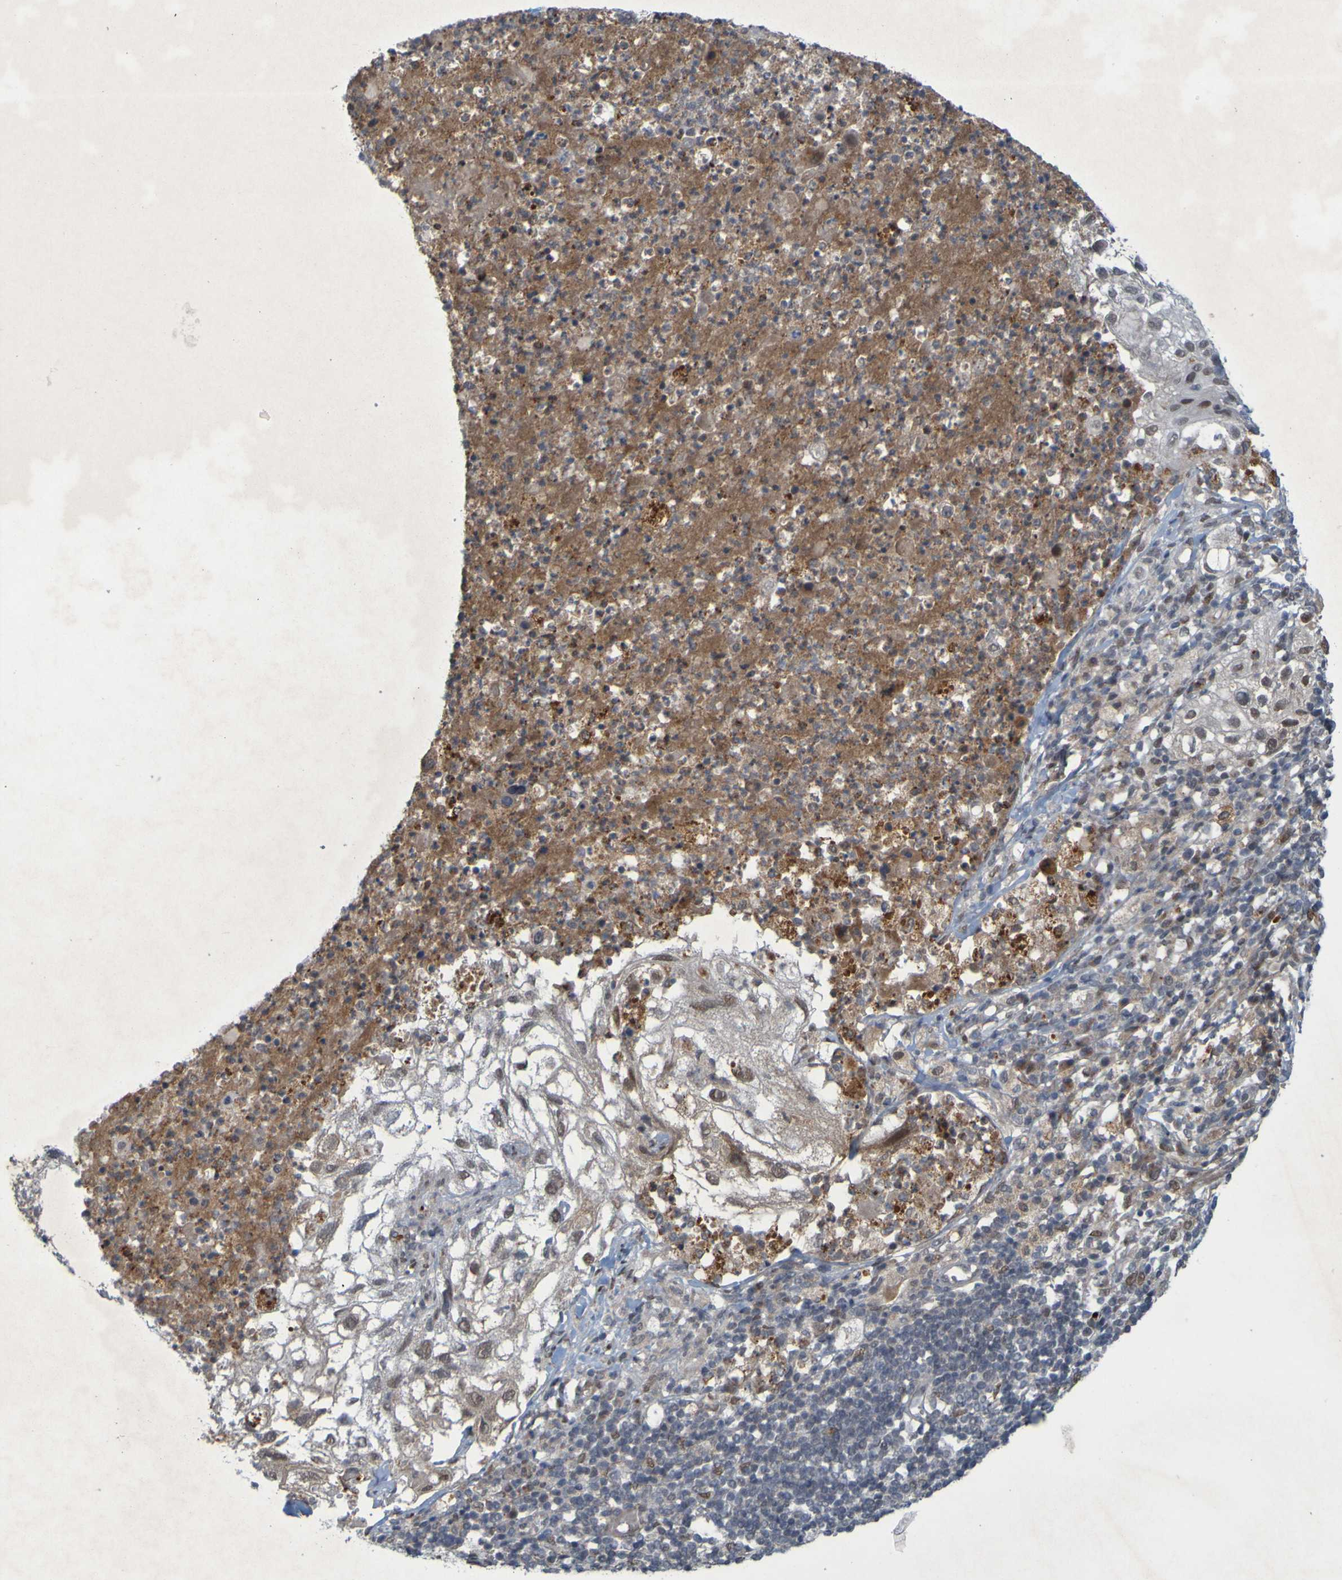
{"staining": {"intensity": "moderate", "quantity": "25%-75%", "location": "nuclear"}, "tissue": "lung cancer", "cell_type": "Tumor cells", "image_type": "cancer", "snomed": [{"axis": "morphology", "description": "Inflammation, NOS"}, {"axis": "morphology", "description": "Squamous cell carcinoma, NOS"}, {"axis": "topography", "description": "Lymph node"}, {"axis": "topography", "description": "Soft tissue"}, {"axis": "topography", "description": "Lung"}], "caption": "Protein staining demonstrates moderate nuclear staining in about 25%-75% of tumor cells in lung cancer.", "gene": "MCPH1", "patient": {"sex": "male", "age": 66}}